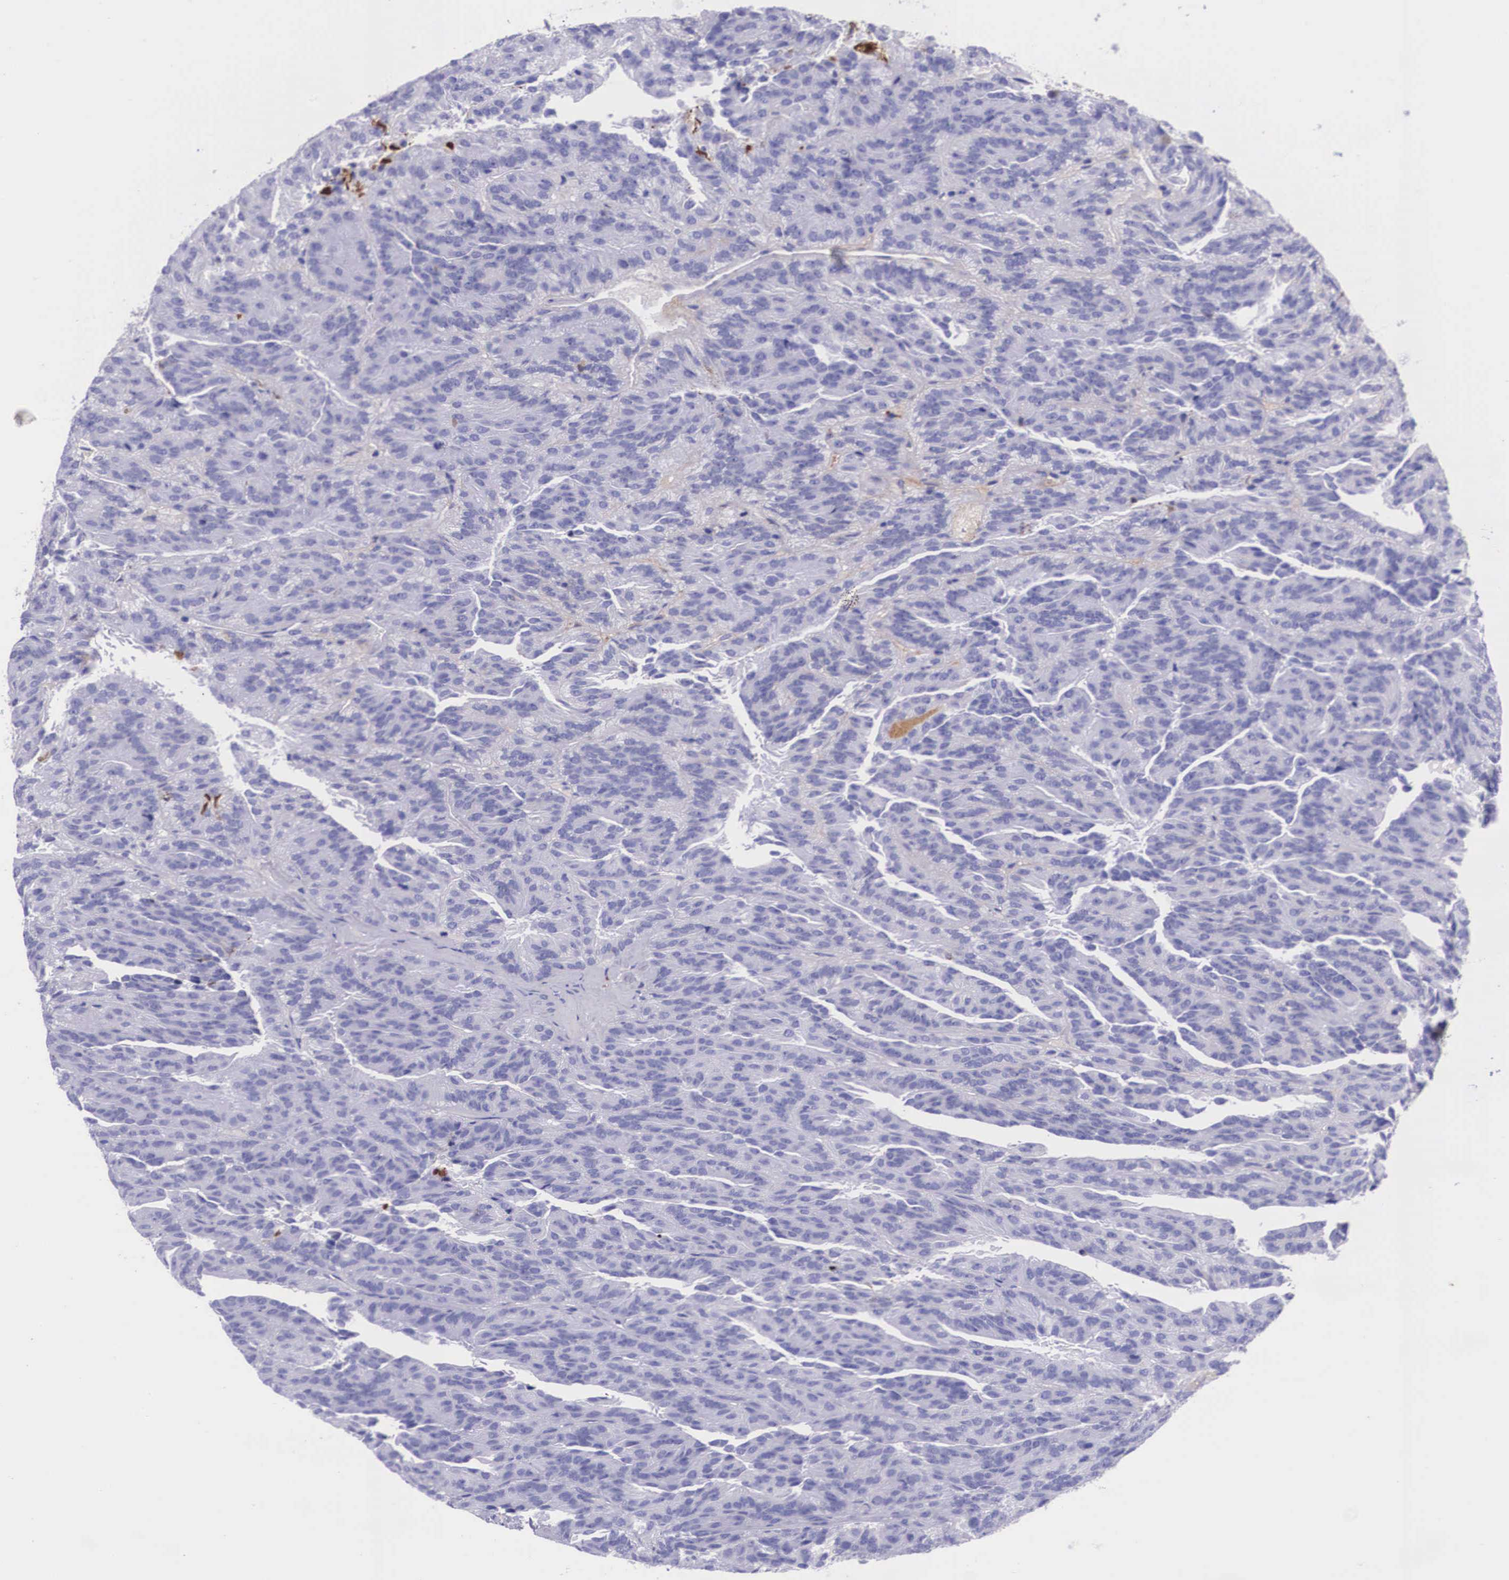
{"staining": {"intensity": "negative", "quantity": "none", "location": "none"}, "tissue": "renal cancer", "cell_type": "Tumor cells", "image_type": "cancer", "snomed": [{"axis": "morphology", "description": "Adenocarcinoma, NOS"}, {"axis": "topography", "description": "Kidney"}], "caption": "Adenocarcinoma (renal) stained for a protein using IHC shows no expression tumor cells.", "gene": "PLG", "patient": {"sex": "male", "age": 46}}